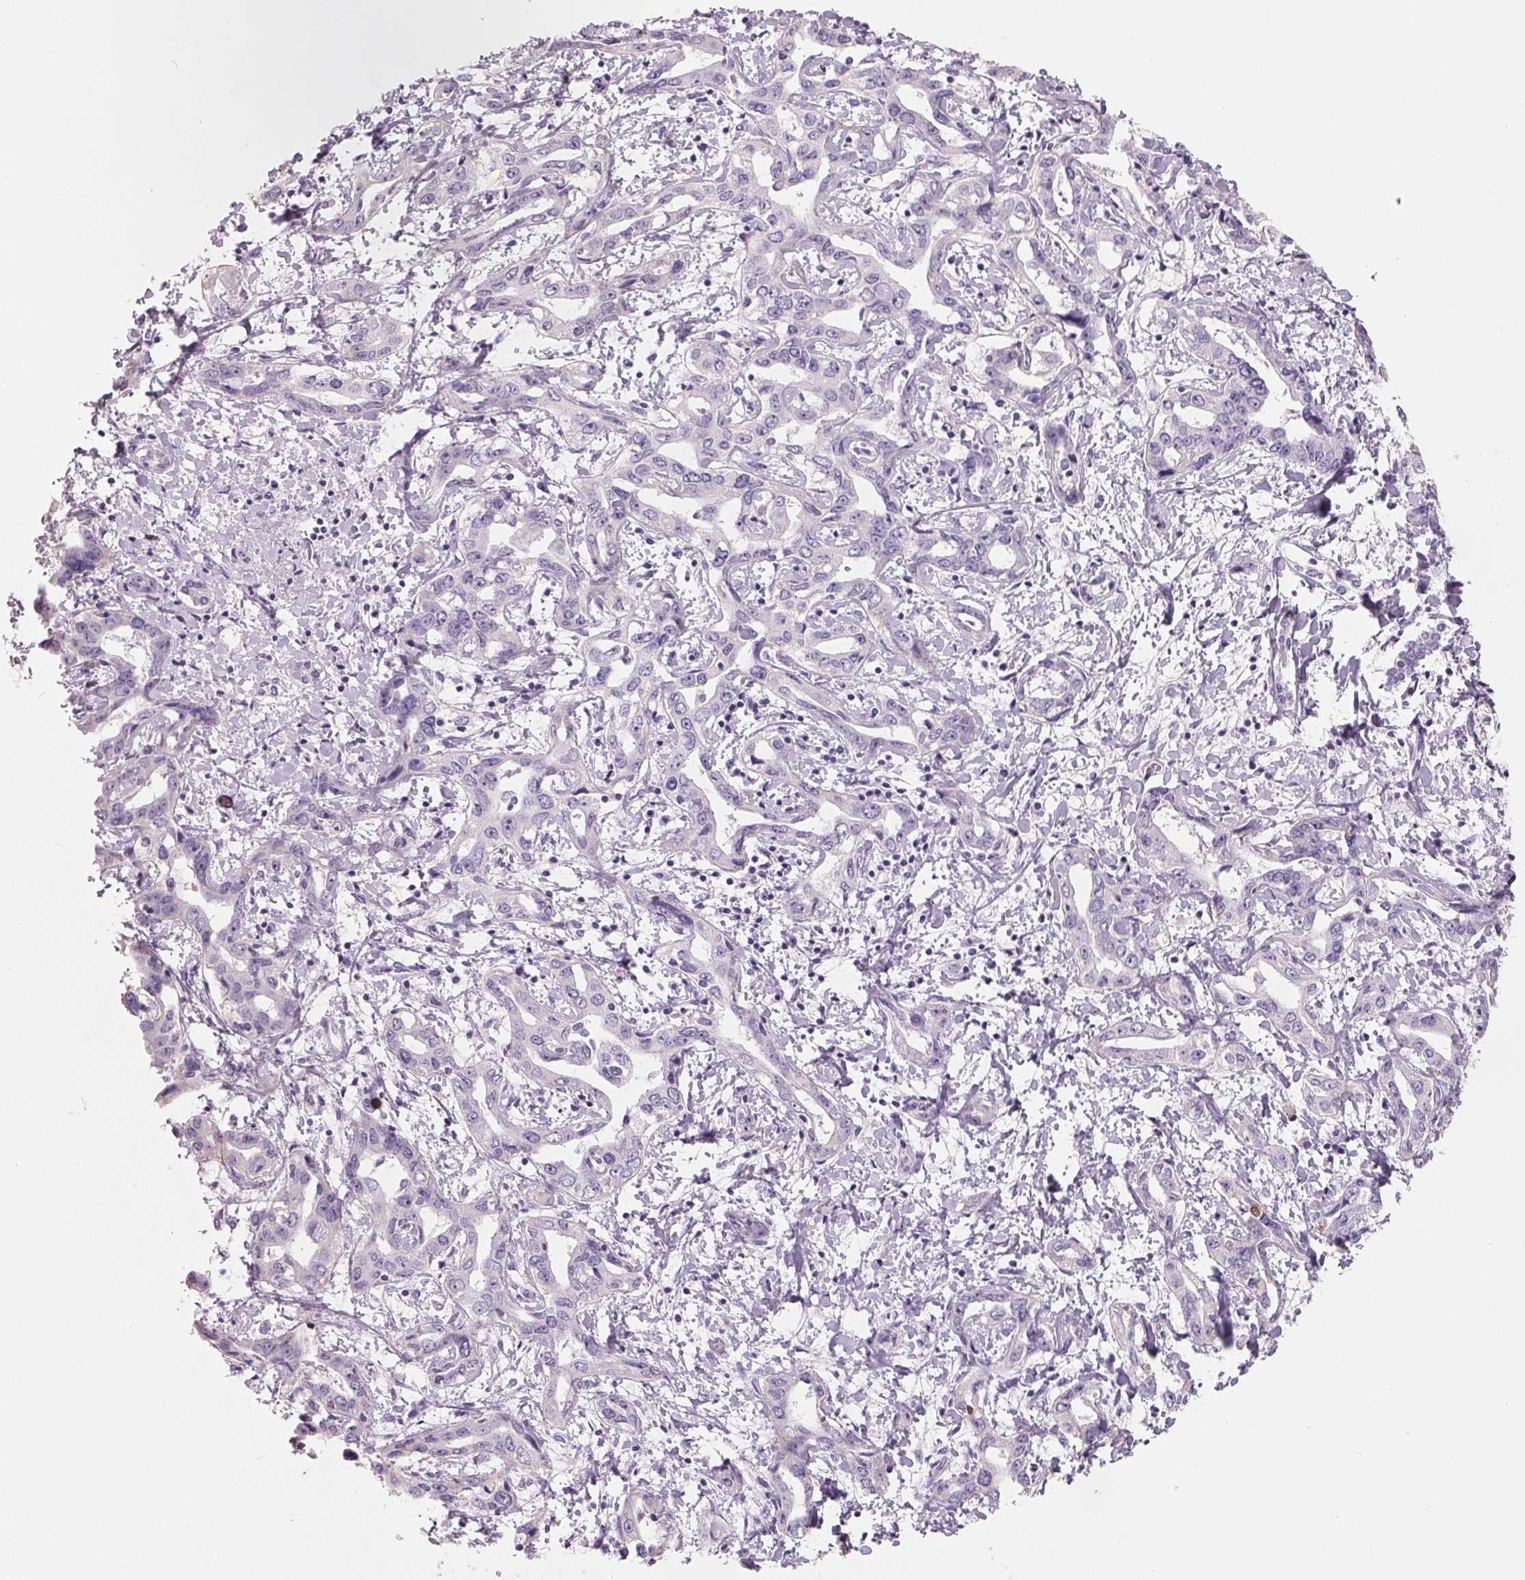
{"staining": {"intensity": "negative", "quantity": "none", "location": "none"}, "tissue": "liver cancer", "cell_type": "Tumor cells", "image_type": "cancer", "snomed": [{"axis": "morphology", "description": "Cholangiocarcinoma"}, {"axis": "topography", "description": "Liver"}], "caption": "Immunohistochemistry of human liver cholangiocarcinoma demonstrates no expression in tumor cells.", "gene": "FTCD", "patient": {"sex": "male", "age": 59}}